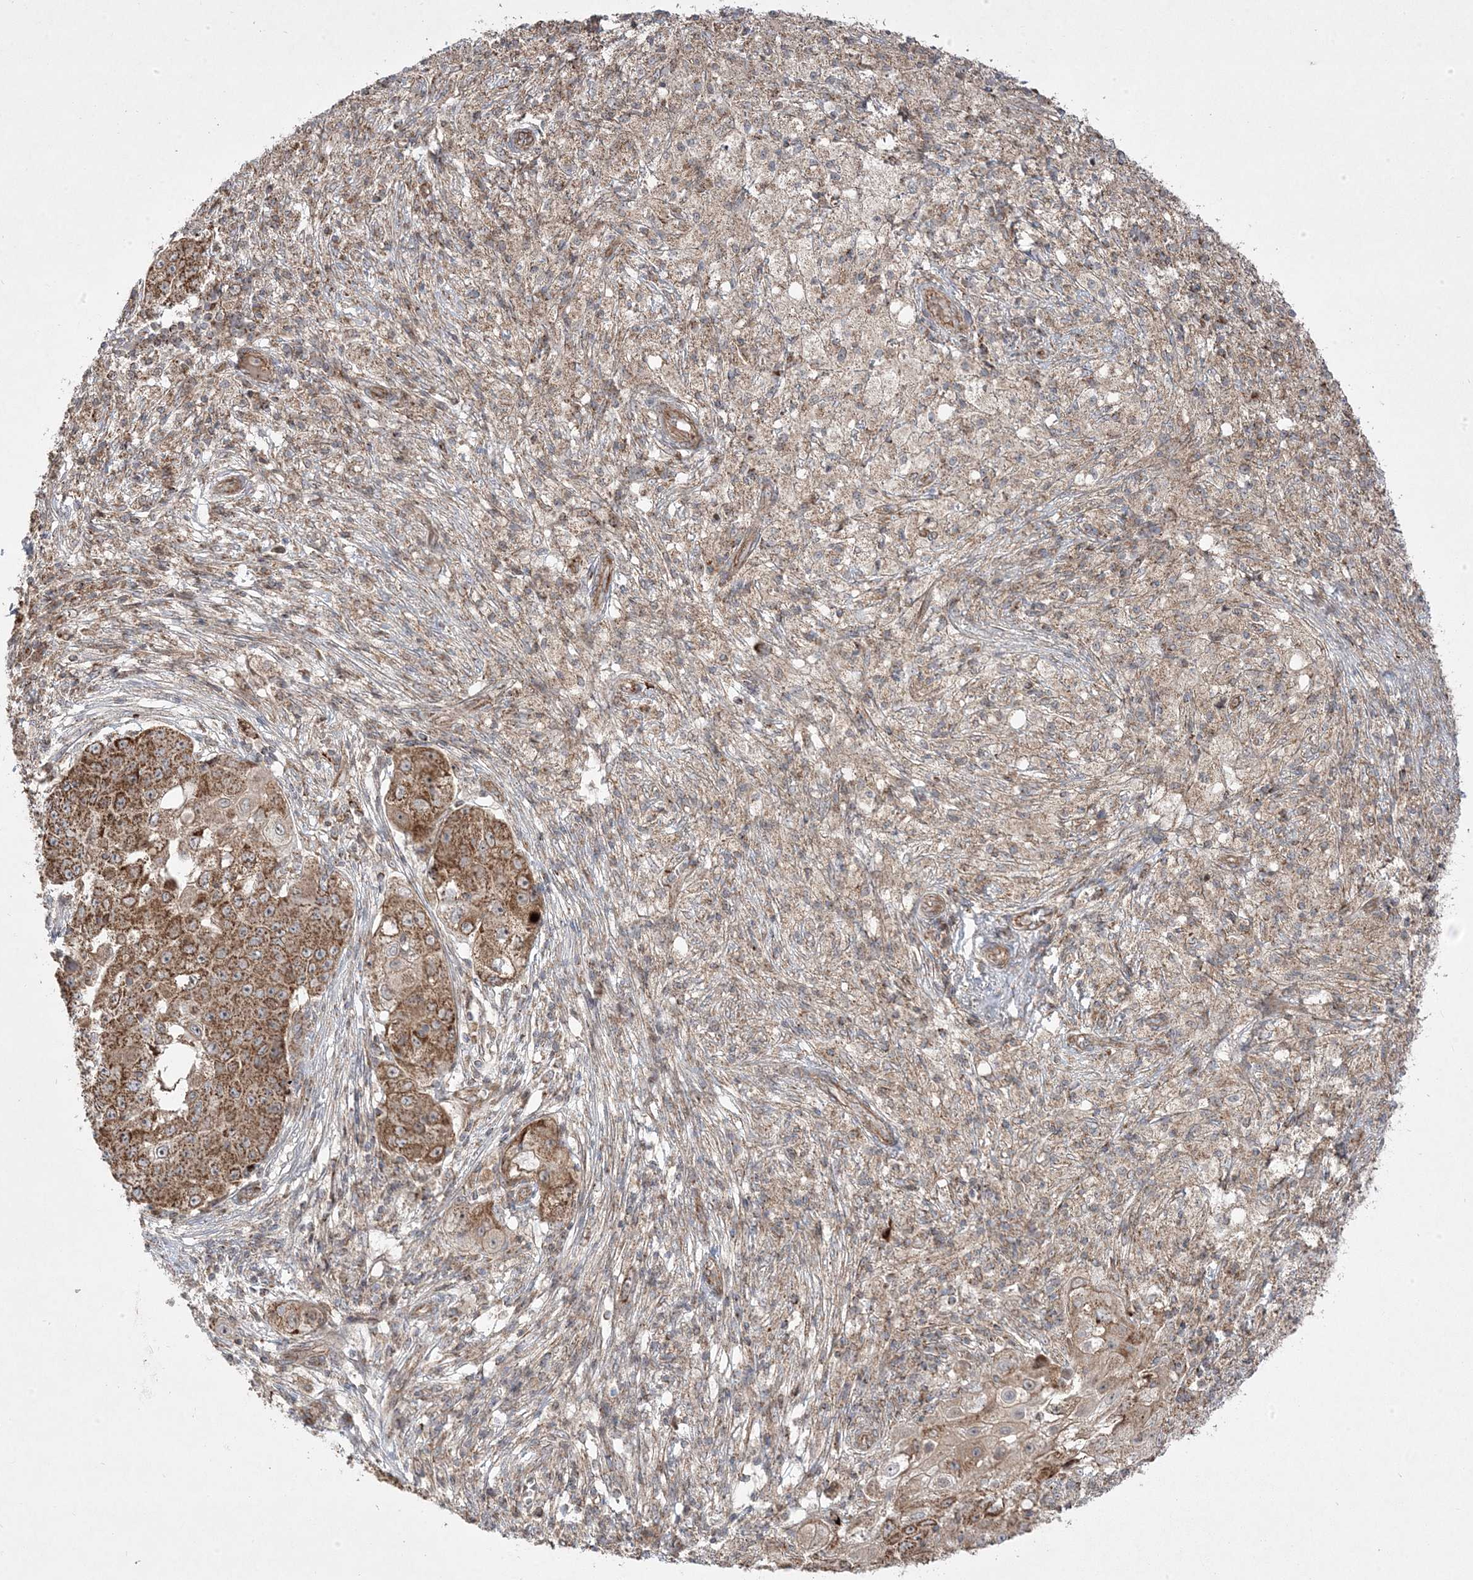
{"staining": {"intensity": "moderate", "quantity": ">75%", "location": "cytoplasmic/membranous"}, "tissue": "ovarian cancer", "cell_type": "Tumor cells", "image_type": "cancer", "snomed": [{"axis": "morphology", "description": "Carcinoma, endometroid"}, {"axis": "topography", "description": "Ovary"}], "caption": "Immunohistochemistry (IHC) photomicrograph of neoplastic tissue: ovarian endometroid carcinoma stained using immunohistochemistry reveals medium levels of moderate protein expression localized specifically in the cytoplasmic/membranous of tumor cells, appearing as a cytoplasmic/membranous brown color.", "gene": "CLUAP1", "patient": {"sex": "female", "age": 42}}